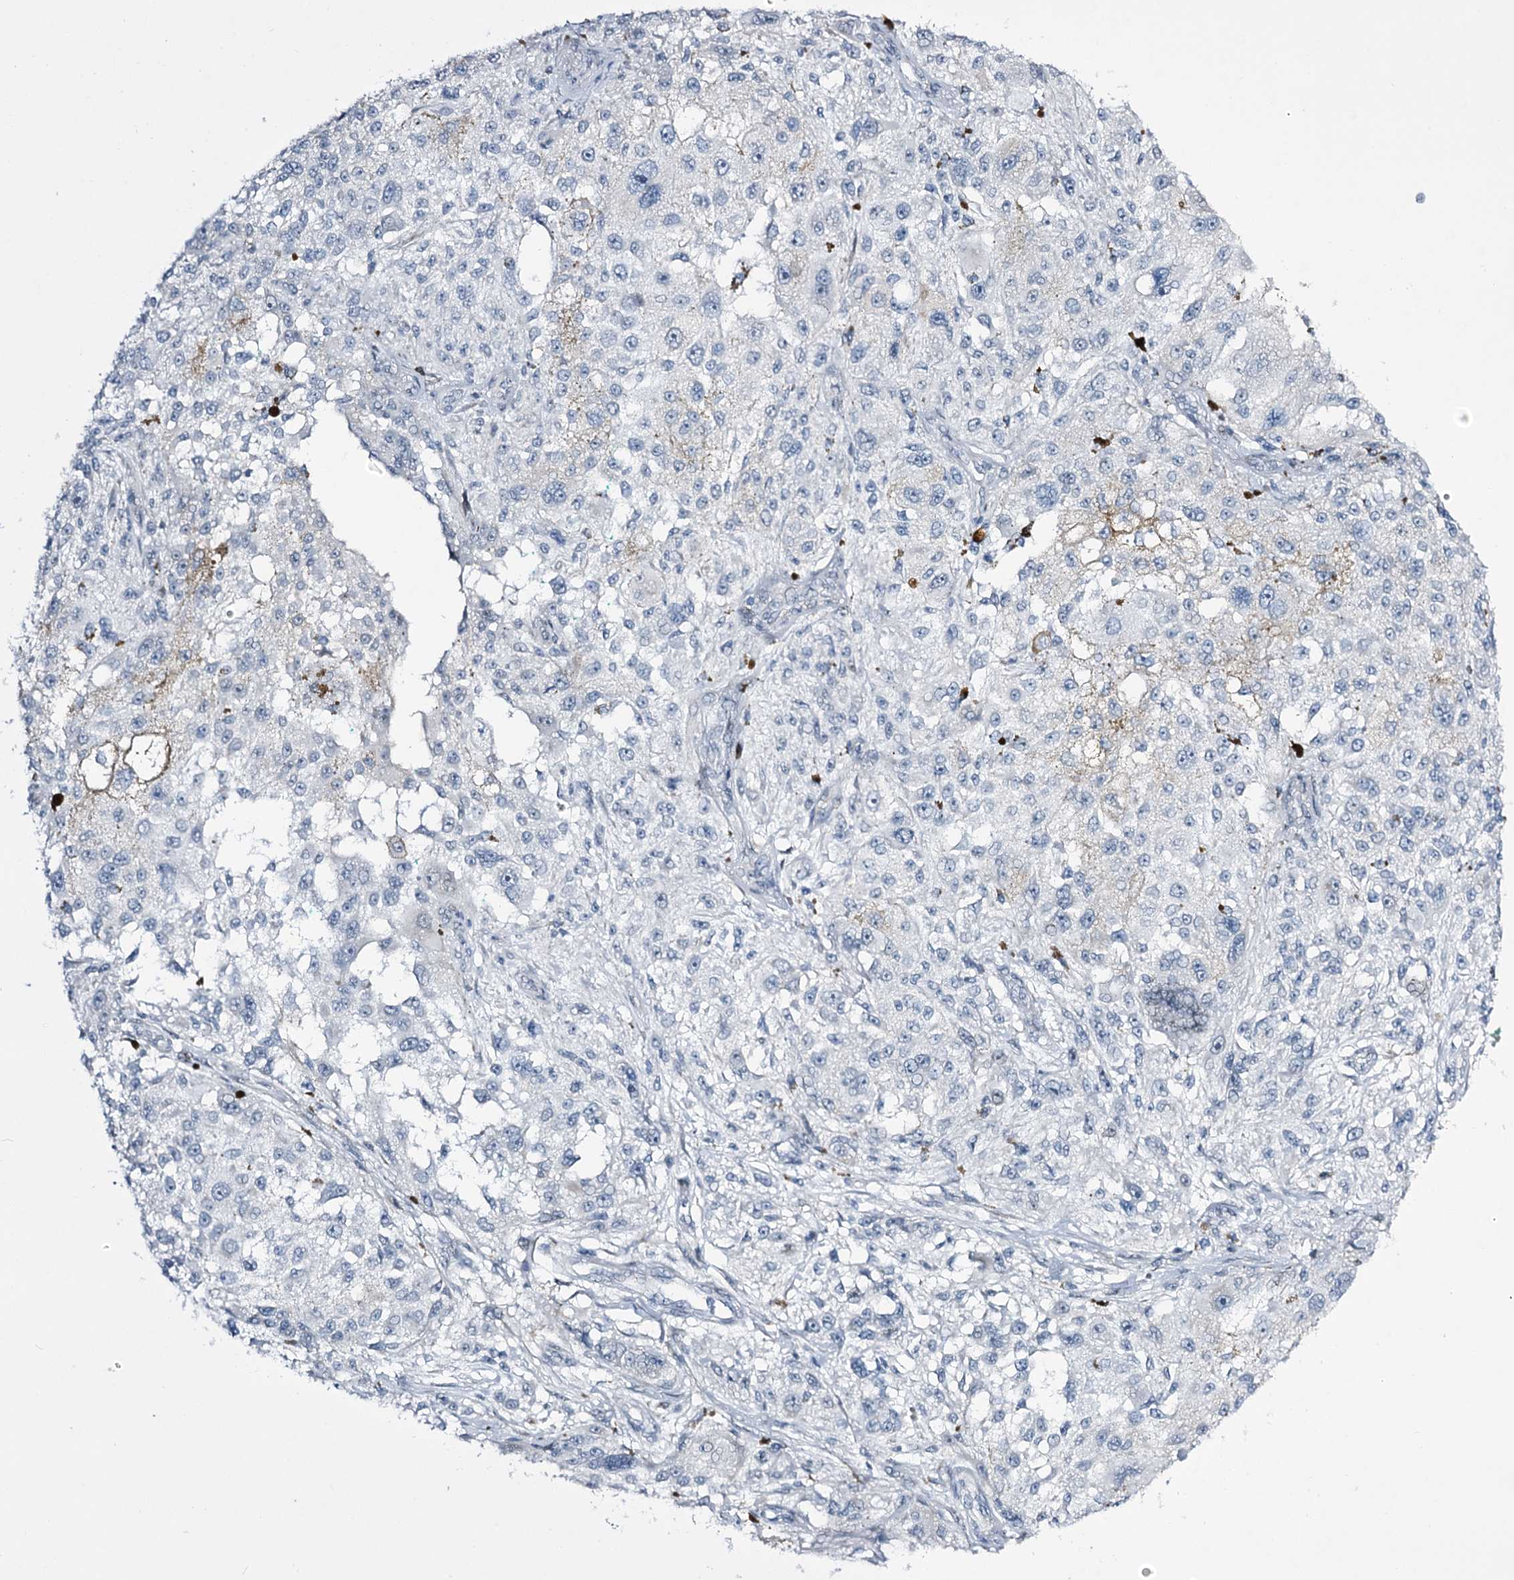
{"staining": {"intensity": "negative", "quantity": "none", "location": "none"}, "tissue": "melanoma", "cell_type": "Tumor cells", "image_type": "cancer", "snomed": [{"axis": "morphology", "description": "Necrosis, NOS"}, {"axis": "morphology", "description": "Malignant melanoma, NOS"}, {"axis": "topography", "description": "Skin"}], "caption": "A histopathology image of malignant melanoma stained for a protein demonstrates no brown staining in tumor cells.", "gene": "RBM15B", "patient": {"sex": "female", "age": 87}}